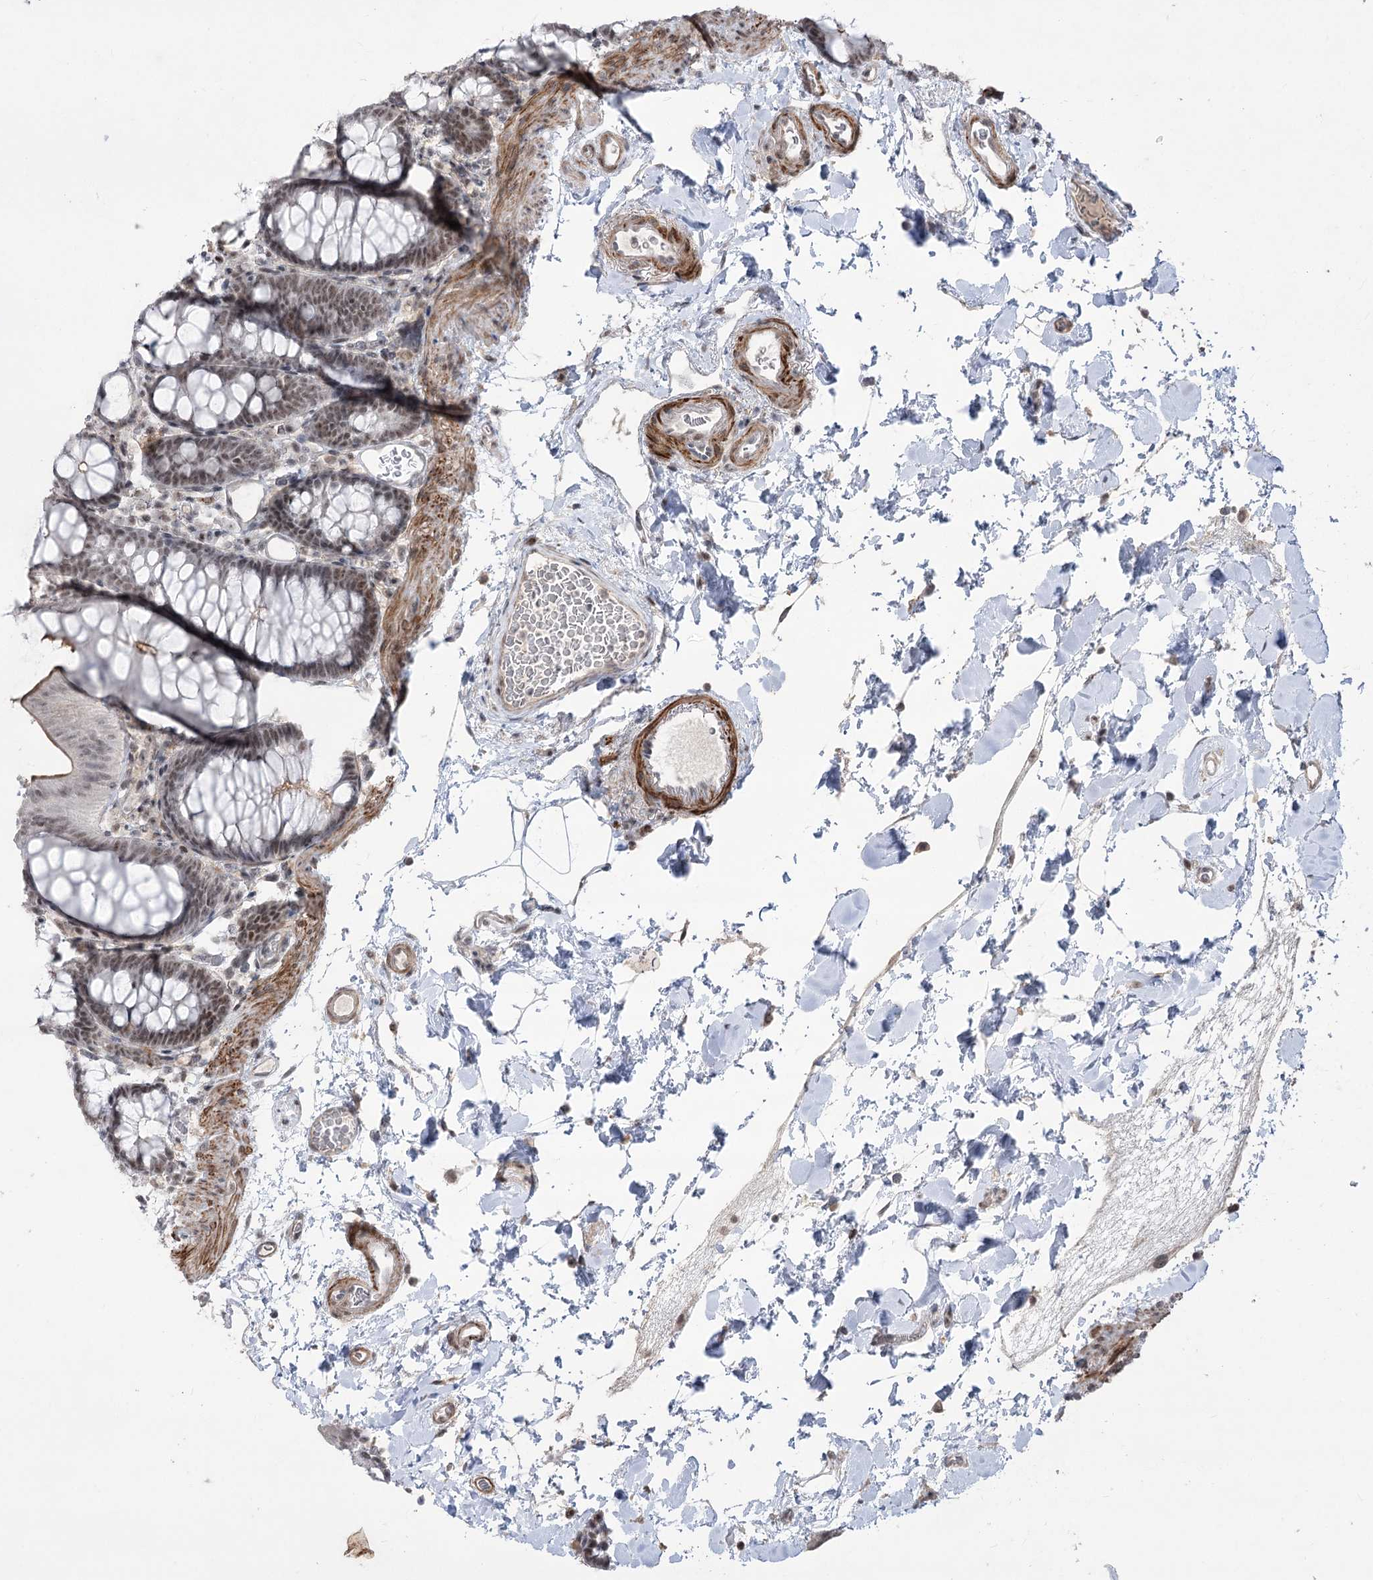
{"staining": {"intensity": "weak", "quantity": ">75%", "location": "cytoplasmic/membranous,nuclear"}, "tissue": "colon", "cell_type": "Endothelial cells", "image_type": "normal", "snomed": [{"axis": "morphology", "description": "Normal tissue, NOS"}, {"axis": "topography", "description": "Colon"}], "caption": "Approximately >75% of endothelial cells in benign human colon reveal weak cytoplasmic/membranous,nuclear protein positivity as visualized by brown immunohistochemical staining.", "gene": "ZSCAN23", "patient": {"sex": "male", "age": 75}}